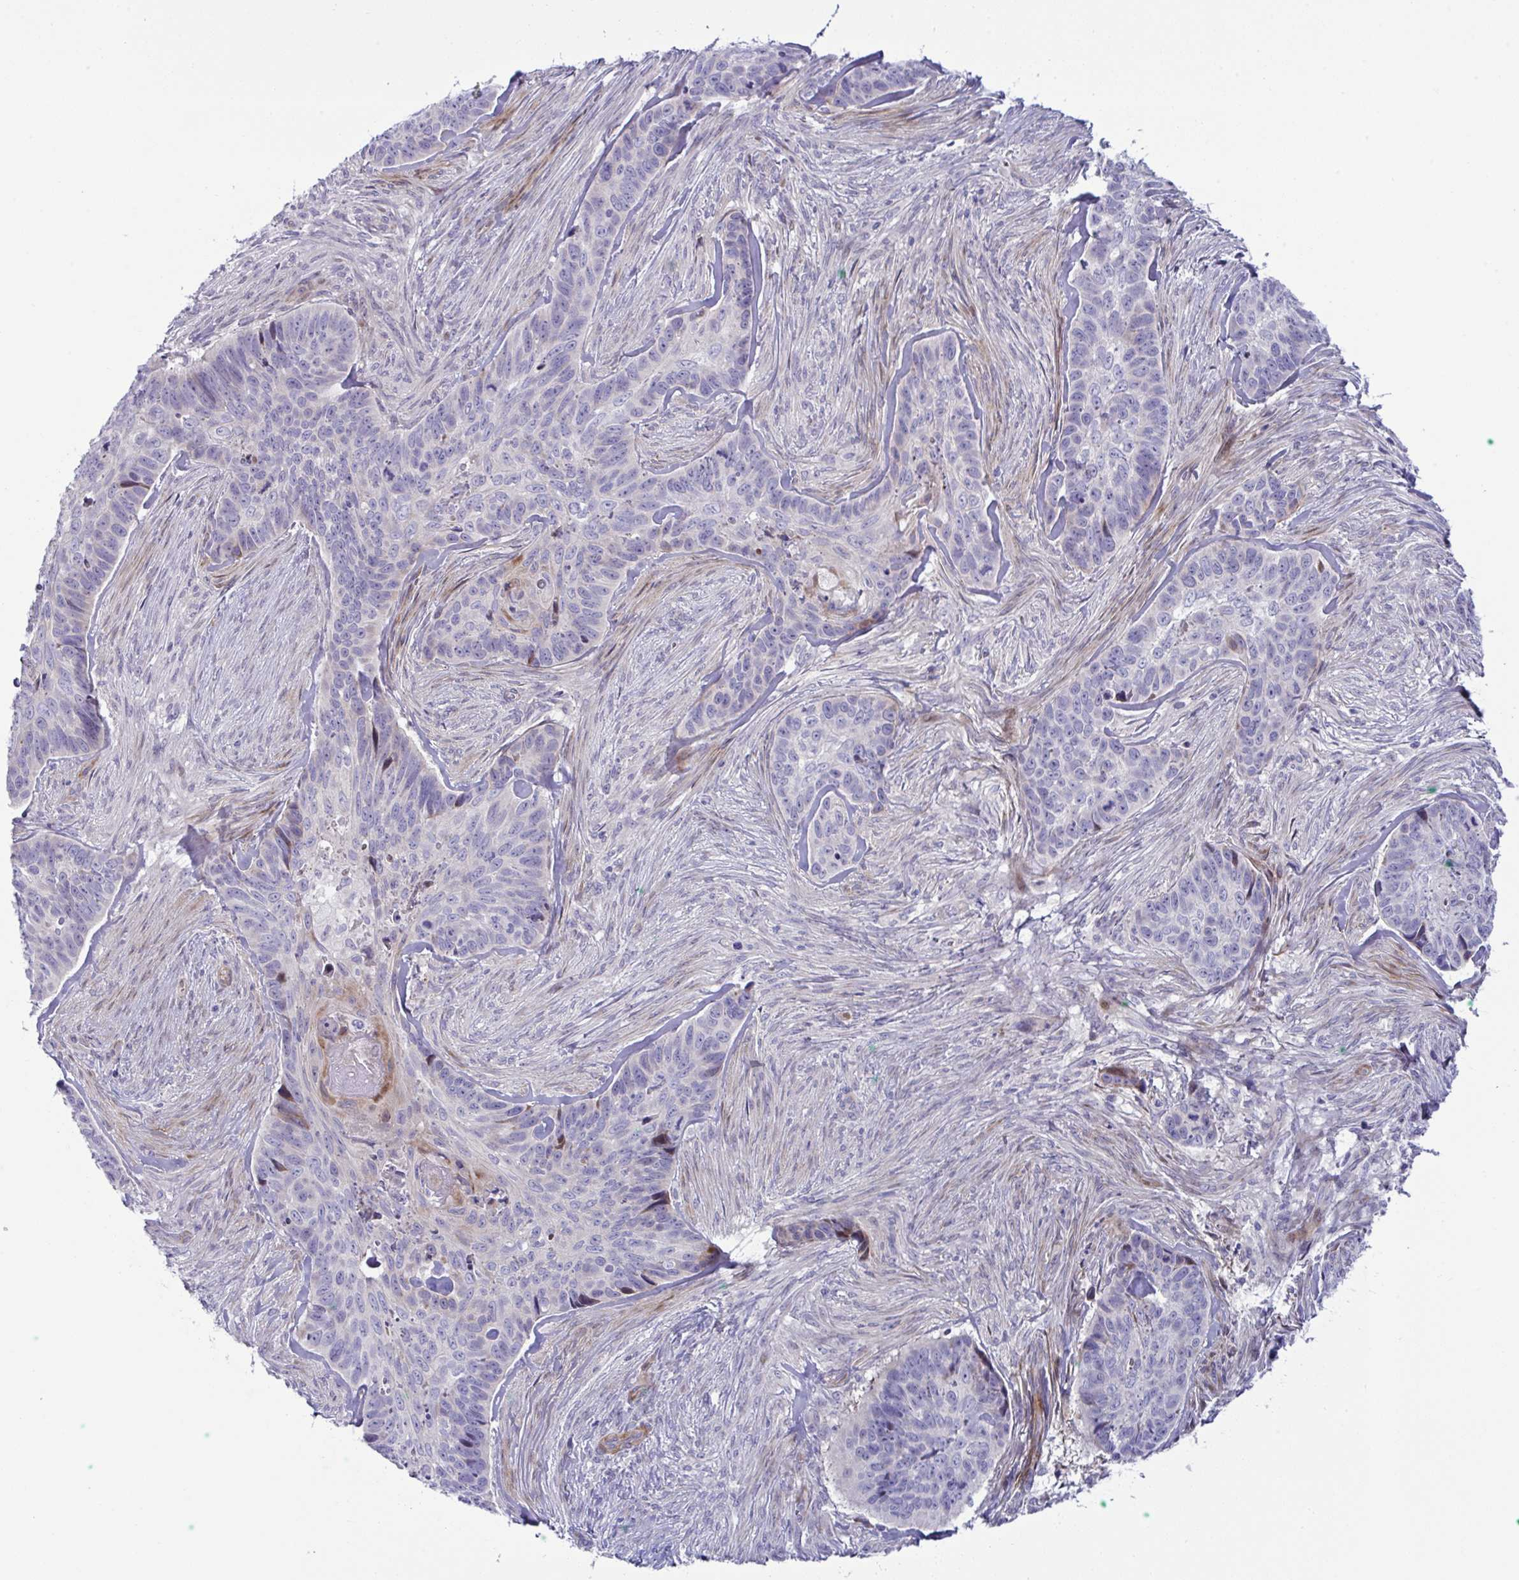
{"staining": {"intensity": "negative", "quantity": "none", "location": "none"}, "tissue": "skin cancer", "cell_type": "Tumor cells", "image_type": "cancer", "snomed": [{"axis": "morphology", "description": "Basal cell carcinoma"}, {"axis": "topography", "description": "Skin"}], "caption": "This is an immunohistochemistry photomicrograph of skin basal cell carcinoma. There is no expression in tumor cells.", "gene": "ZNF713", "patient": {"sex": "female", "age": 82}}